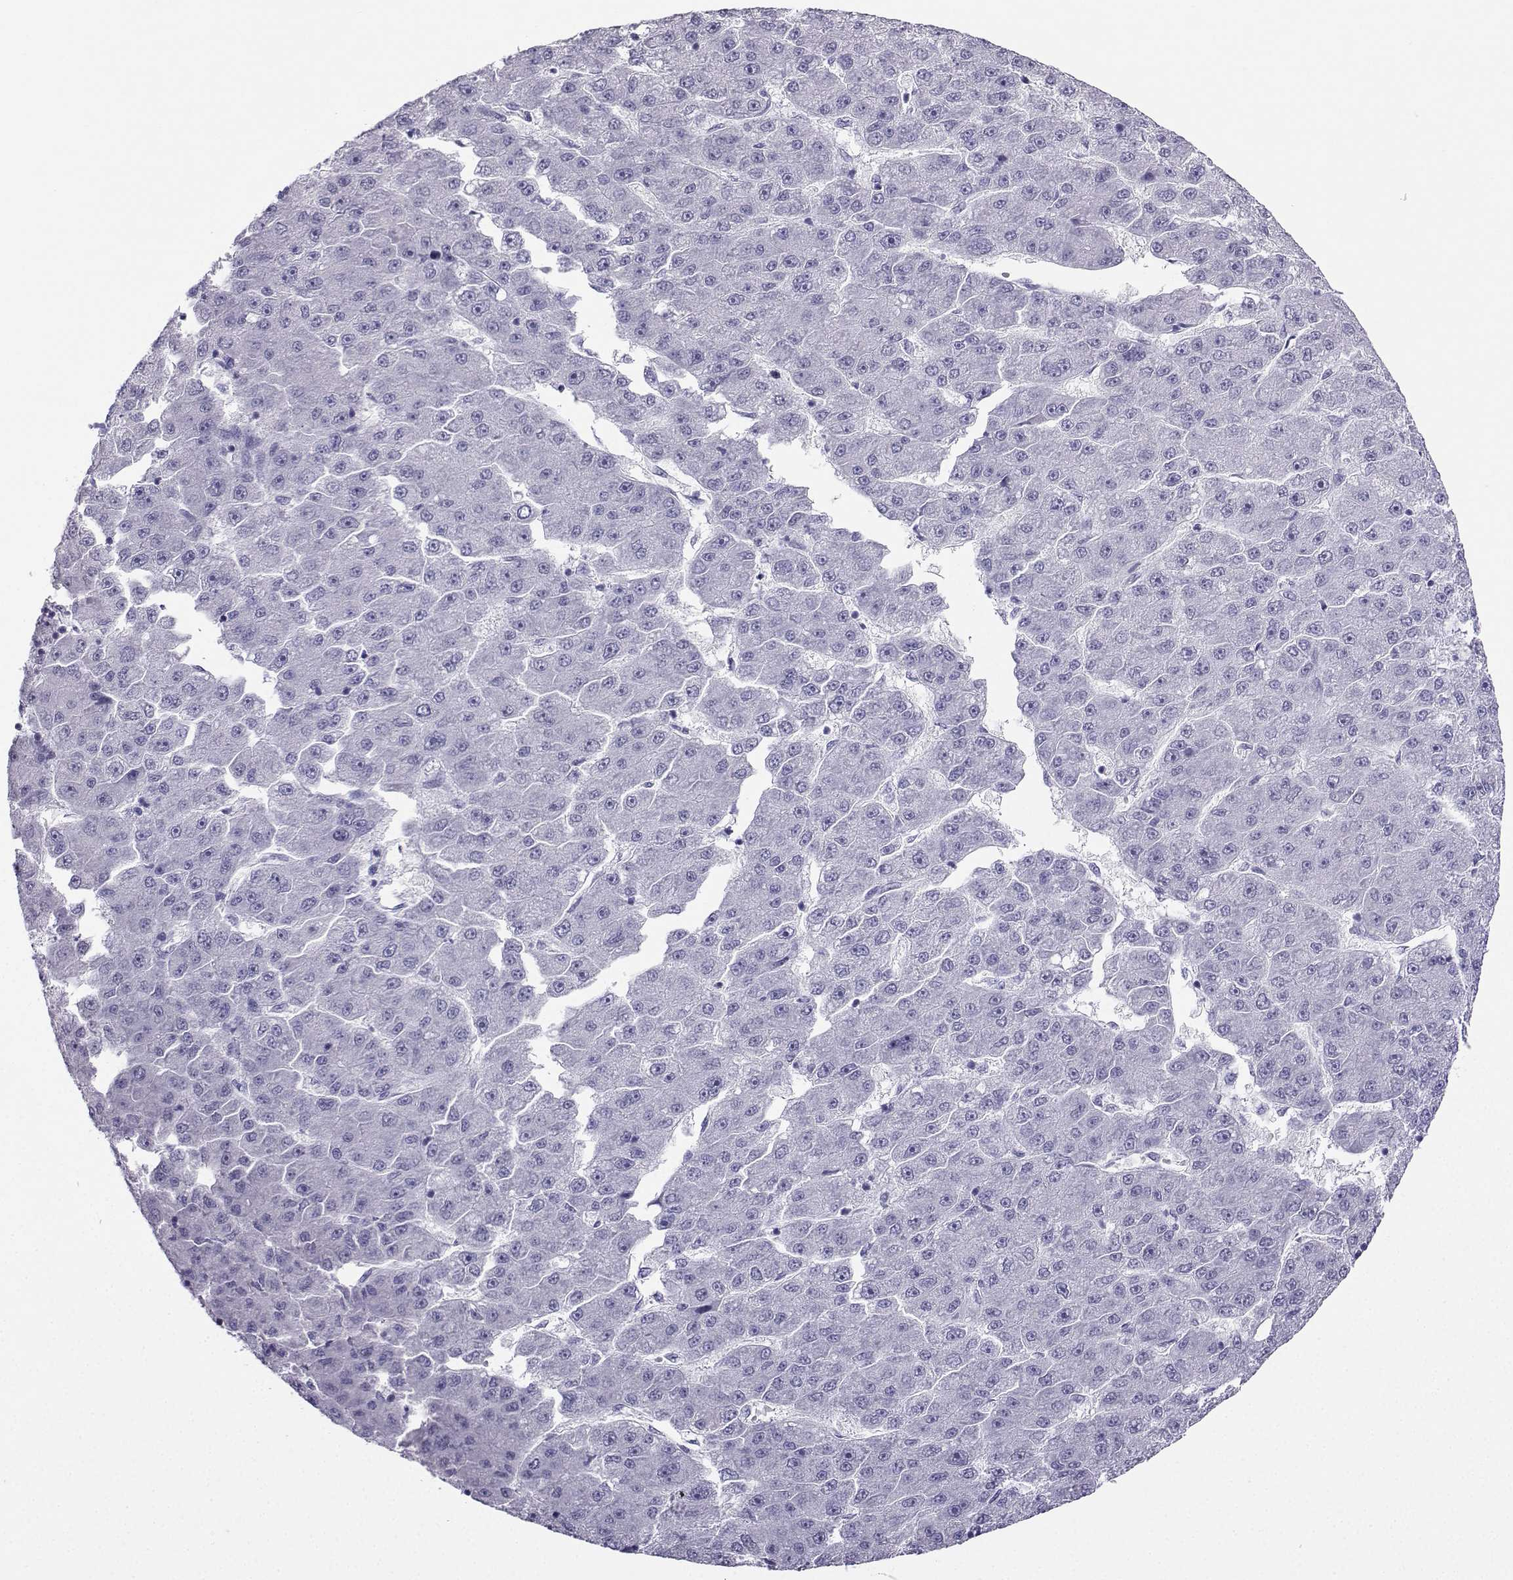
{"staining": {"intensity": "negative", "quantity": "none", "location": "none"}, "tissue": "liver cancer", "cell_type": "Tumor cells", "image_type": "cancer", "snomed": [{"axis": "morphology", "description": "Carcinoma, Hepatocellular, NOS"}, {"axis": "topography", "description": "Liver"}], "caption": "Immunohistochemistry (IHC) of human hepatocellular carcinoma (liver) reveals no positivity in tumor cells. (Immunohistochemistry, brightfield microscopy, high magnification).", "gene": "KIF17", "patient": {"sex": "male", "age": 67}}